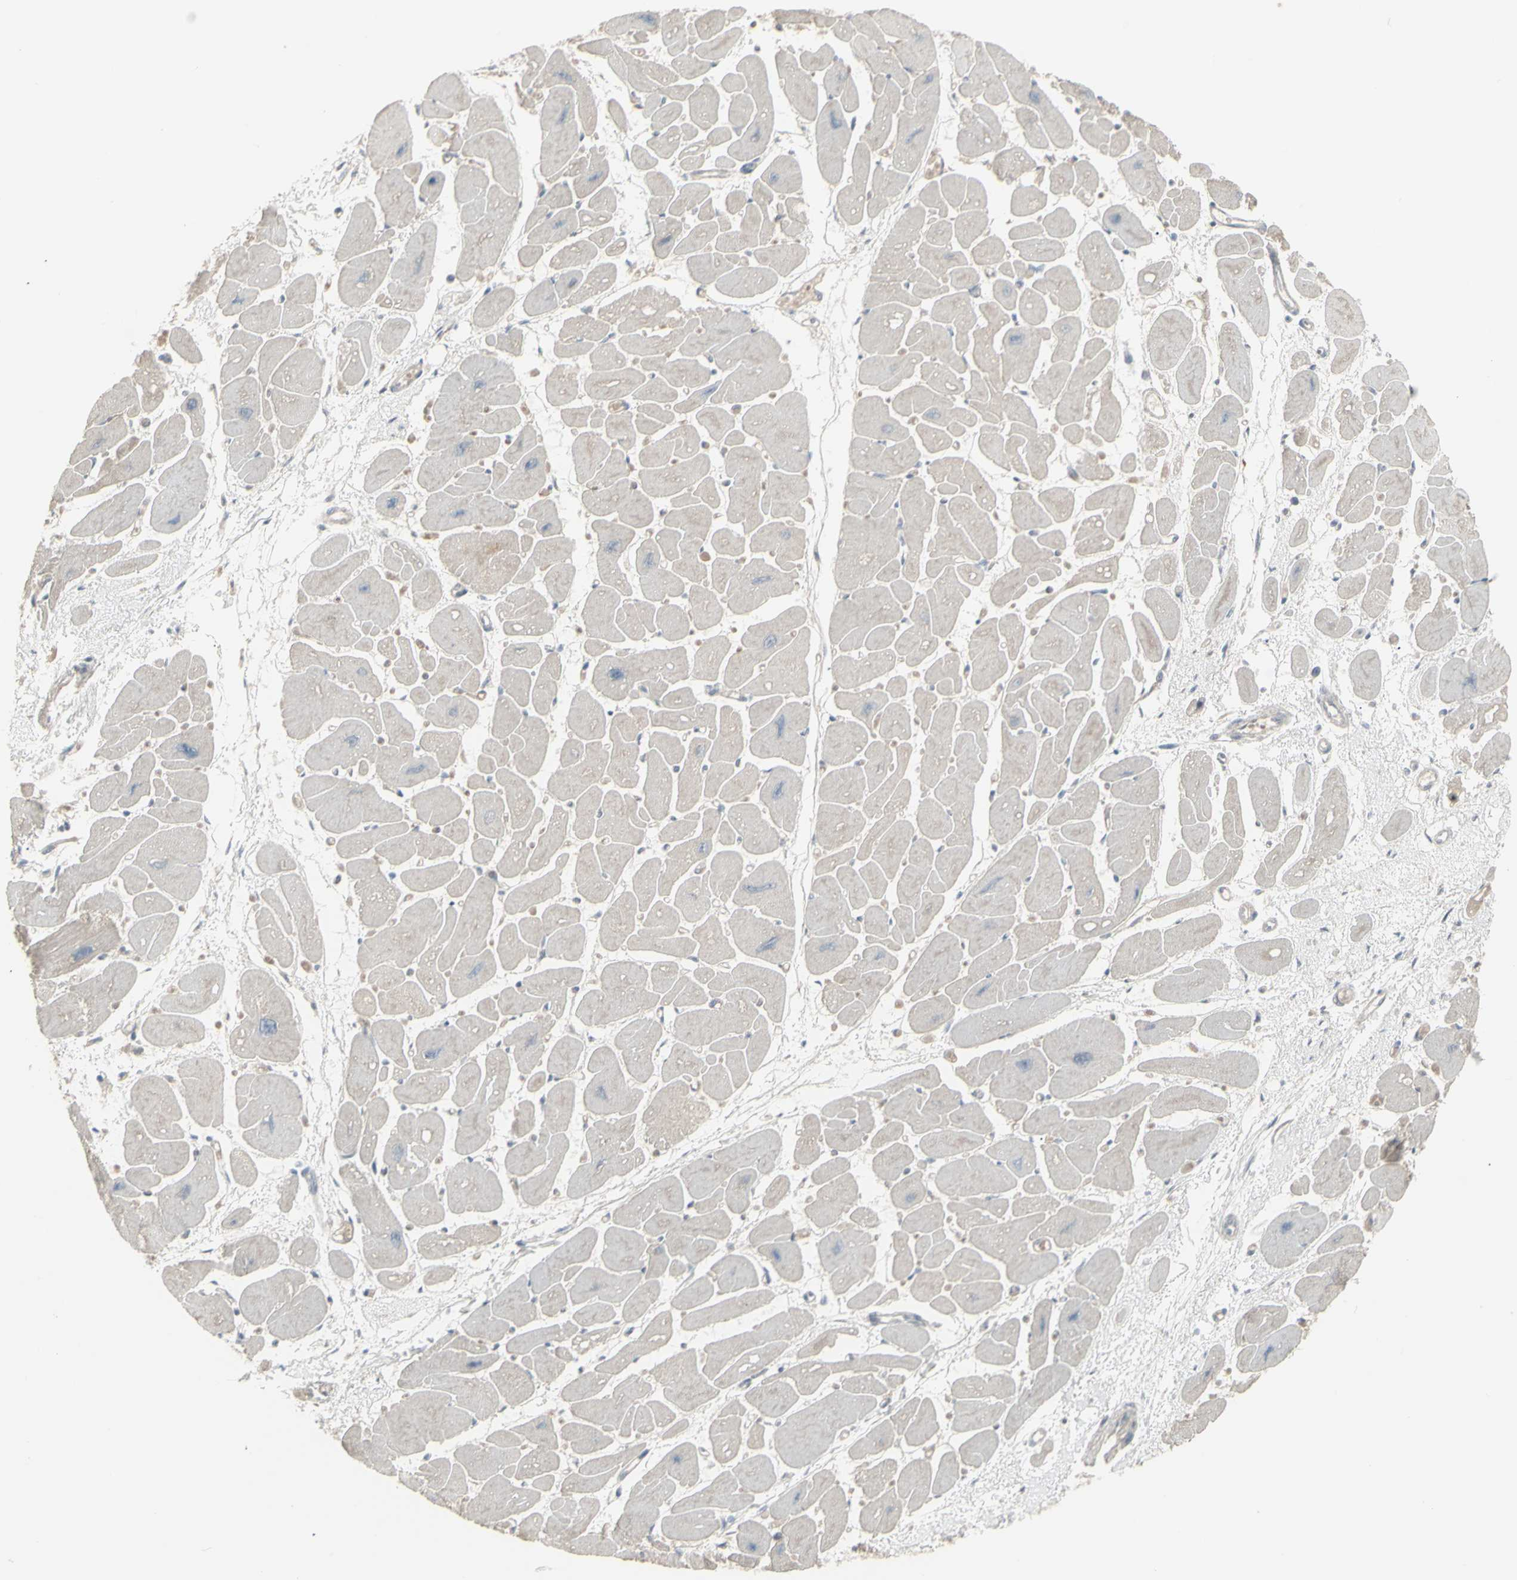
{"staining": {"intensity": "negative", "quantity": "none", "location": "none"}, "tissue": "heart muscle", "cell_type": "Cardiomyocytes", "image_type": "normal", "snomed": [{"axis": "morphology", "description": "Normal tissue, NOS"}, {"axis": "topography", "description": "Heart"}], "caption": "Human heart muscle stained for a protein using immunohistochemistry (IHC) shows no expression in cardiomyocytes.", "gene": "CSK", "patient": {"sex": "female", "age": 54}}